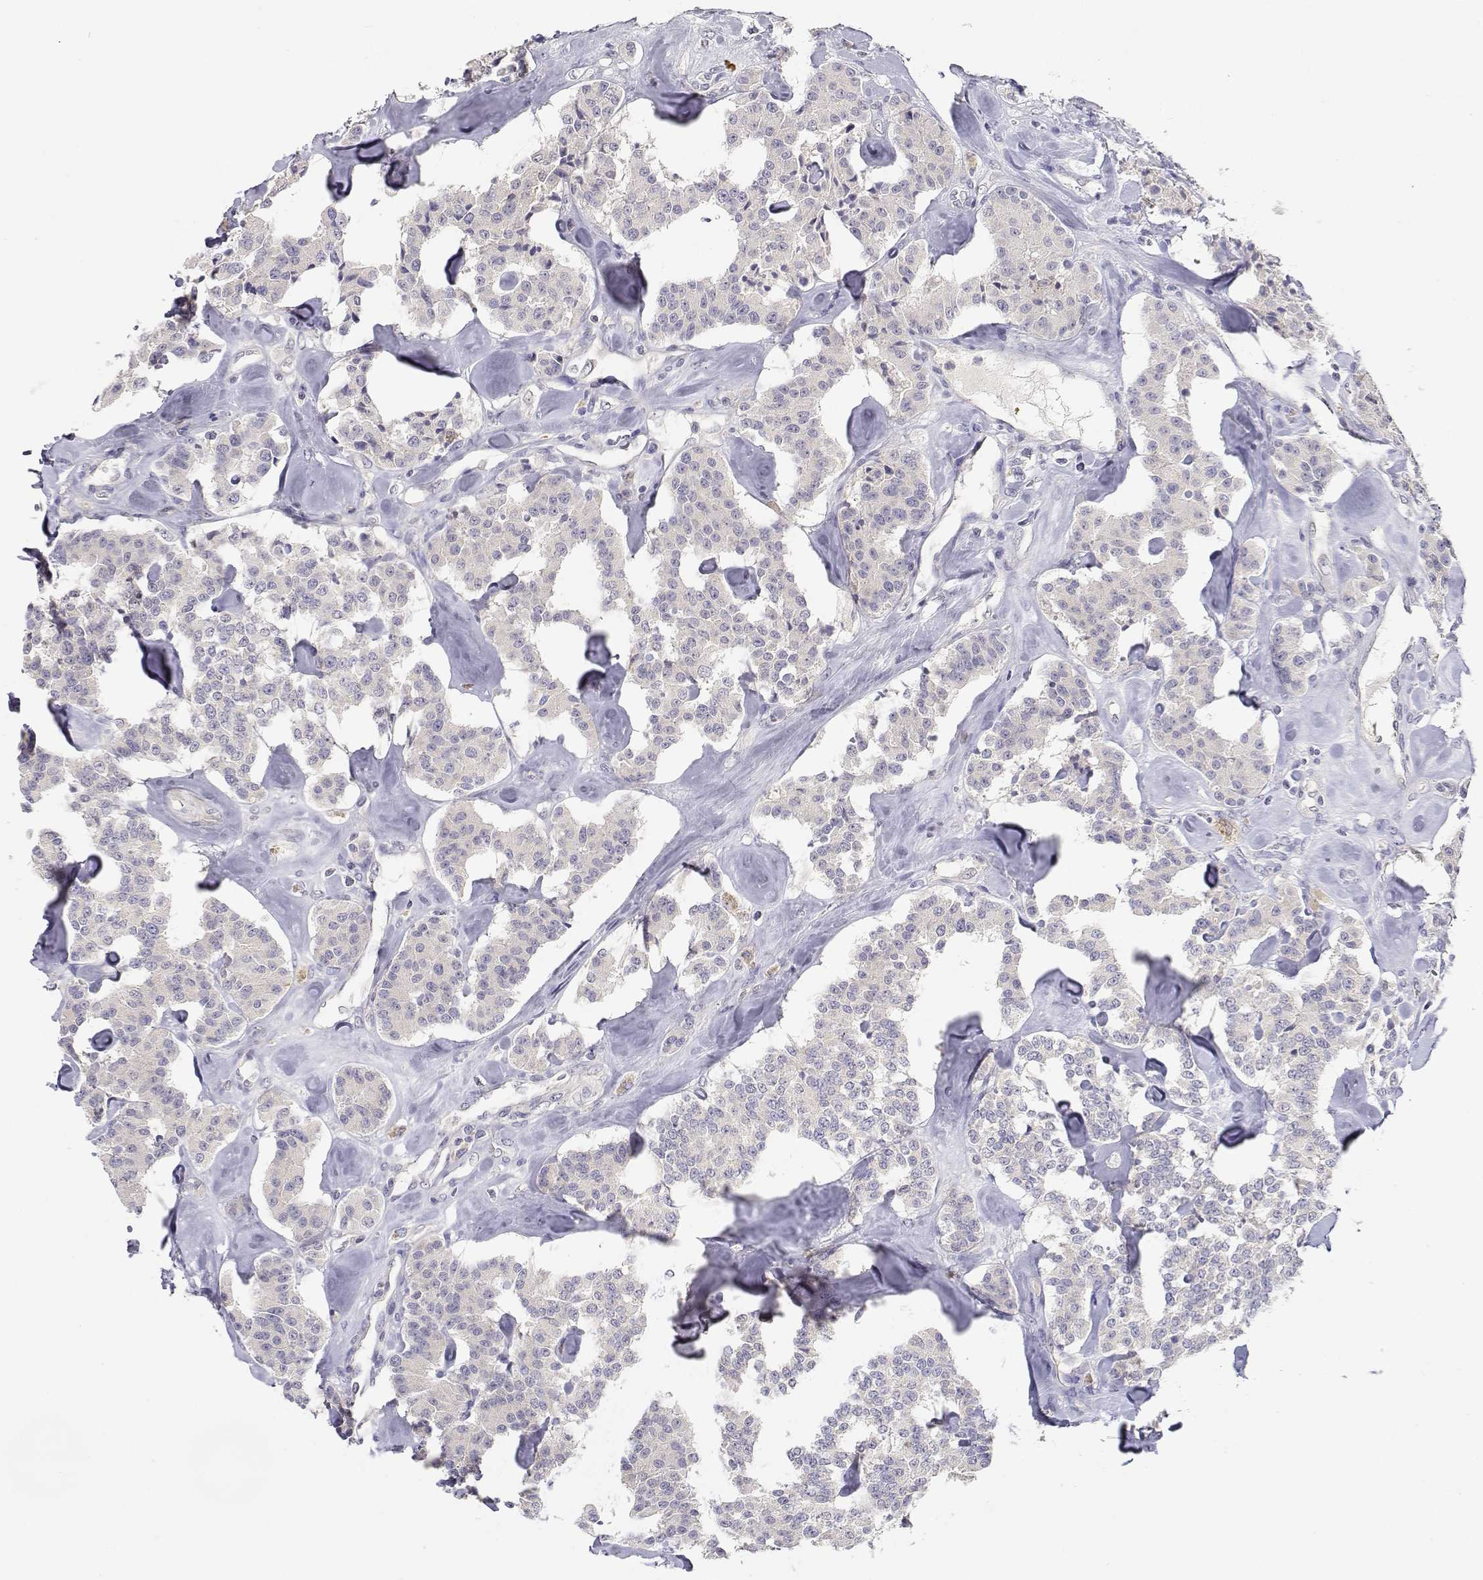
{"staining": {"intensity": "negative", "quantity": "none", "location": "none"}, "tissue": "carcinoid", "cell_type": "Tumor cells", "image_type": "cancer", "snomed": [{"axis": "morphology", "description": "Carcinoid, malignant, NOS"}, {"axis": "topography", "description": "Pancreas"}], "caption": "A high-resolution image shows immunohistochemistry staining of carcinoid, which displays no significant expression in tumor cells. (DAB (3,3'-diaminobenzidine) immunohistochemistry, high magnification).", "gene": "ADA", "patient": {"sex": "male", "age": 41}}